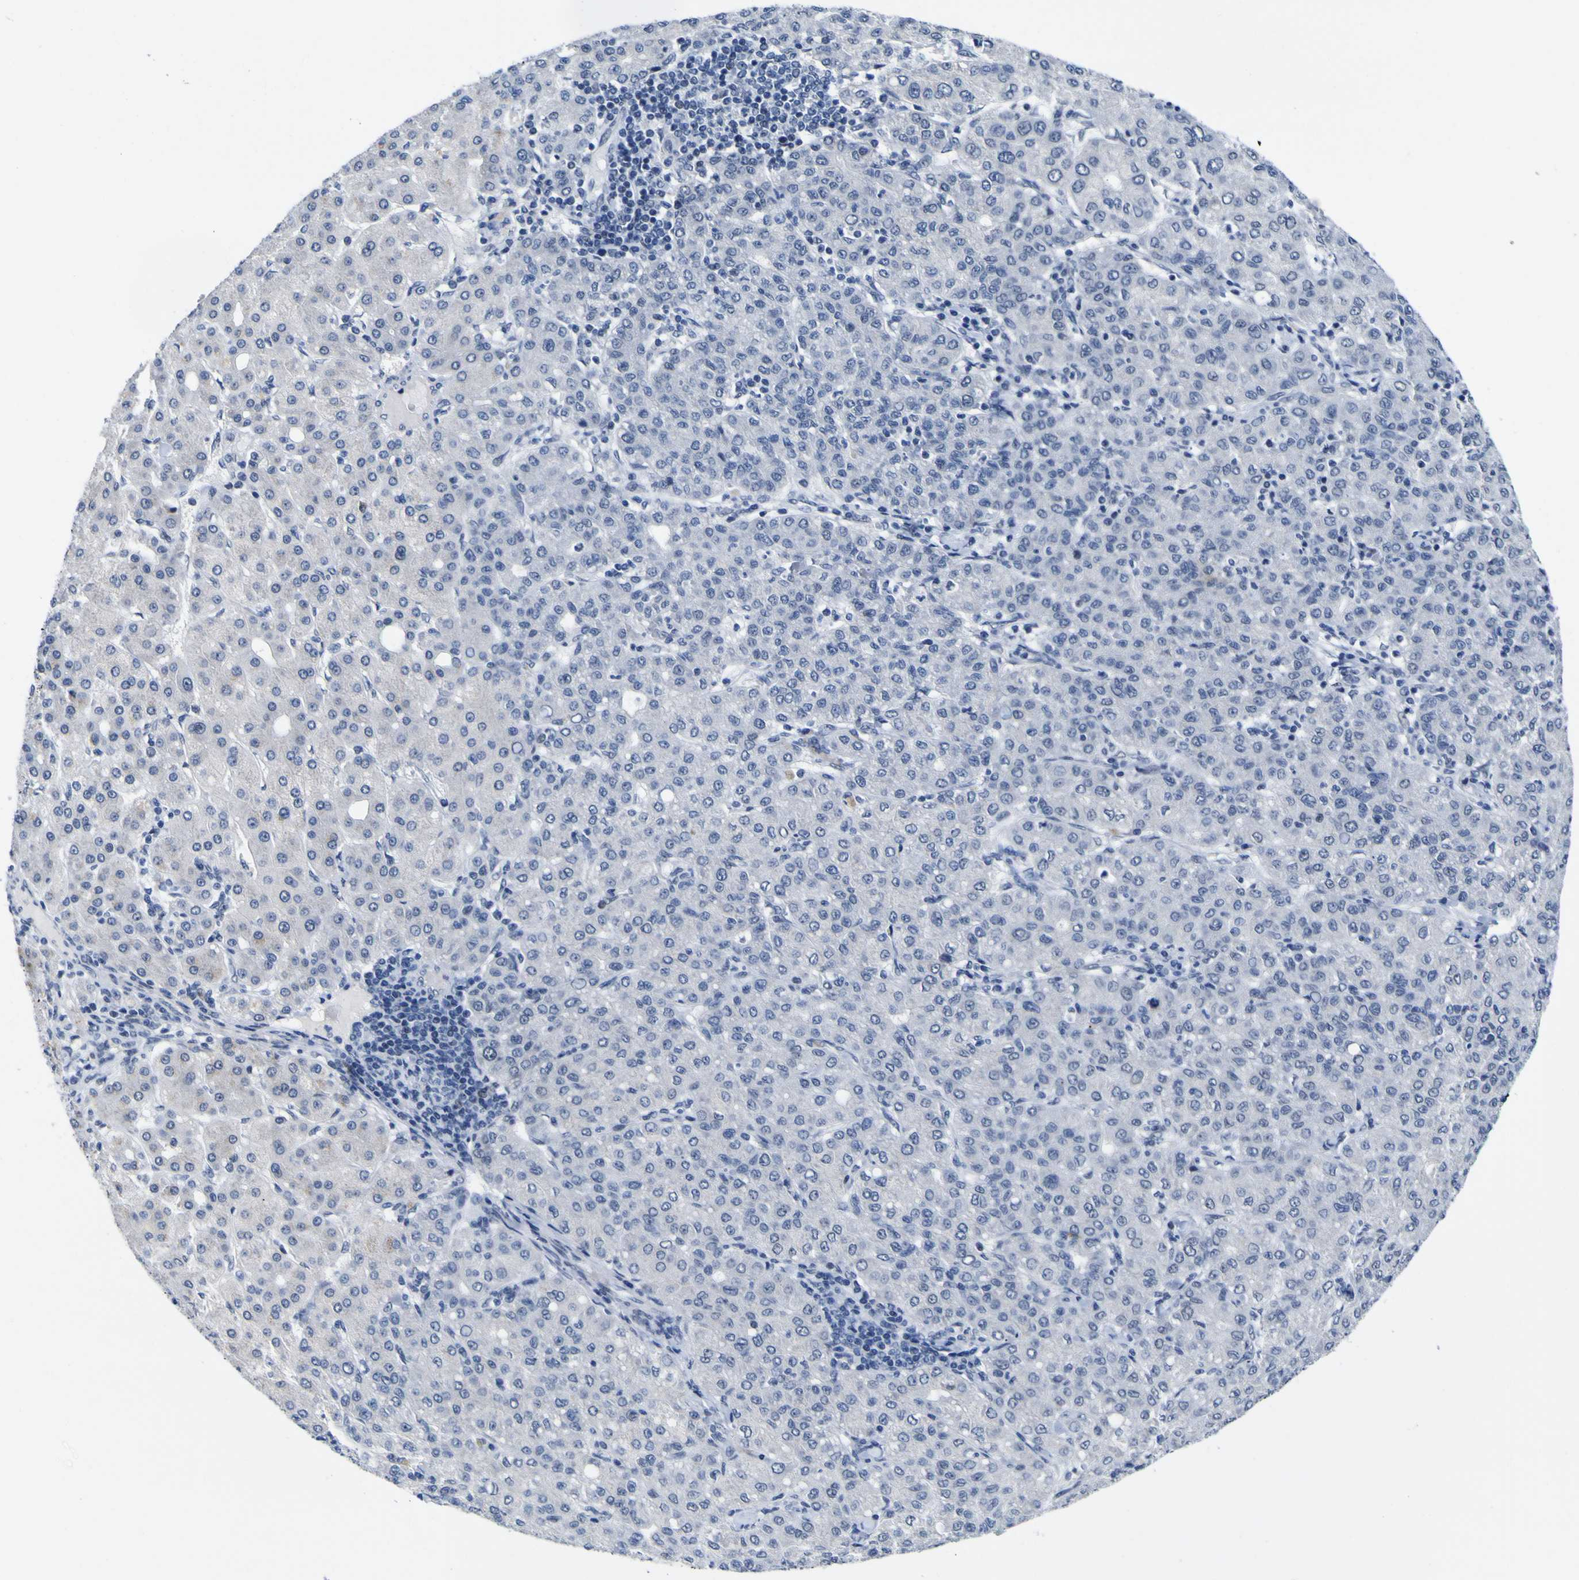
{"staining": {"intensity": "negative", "quantity": "none", "location": "none"}, "tissue": "liver cancer", "cell_type": "Tumor cells", "image_type": "cancer", "snomed": [{"axis": "morphology", "description": "Carcinoma, Hepatocellular, NOS"}, {"axis": "topography", "description": "Liver"}], "caption": "Tumor cells show no significant staining in hepatocellular carcinoma (liver).", "gene": "MBD3", "patient": {"sex": "male", "age": 65}}